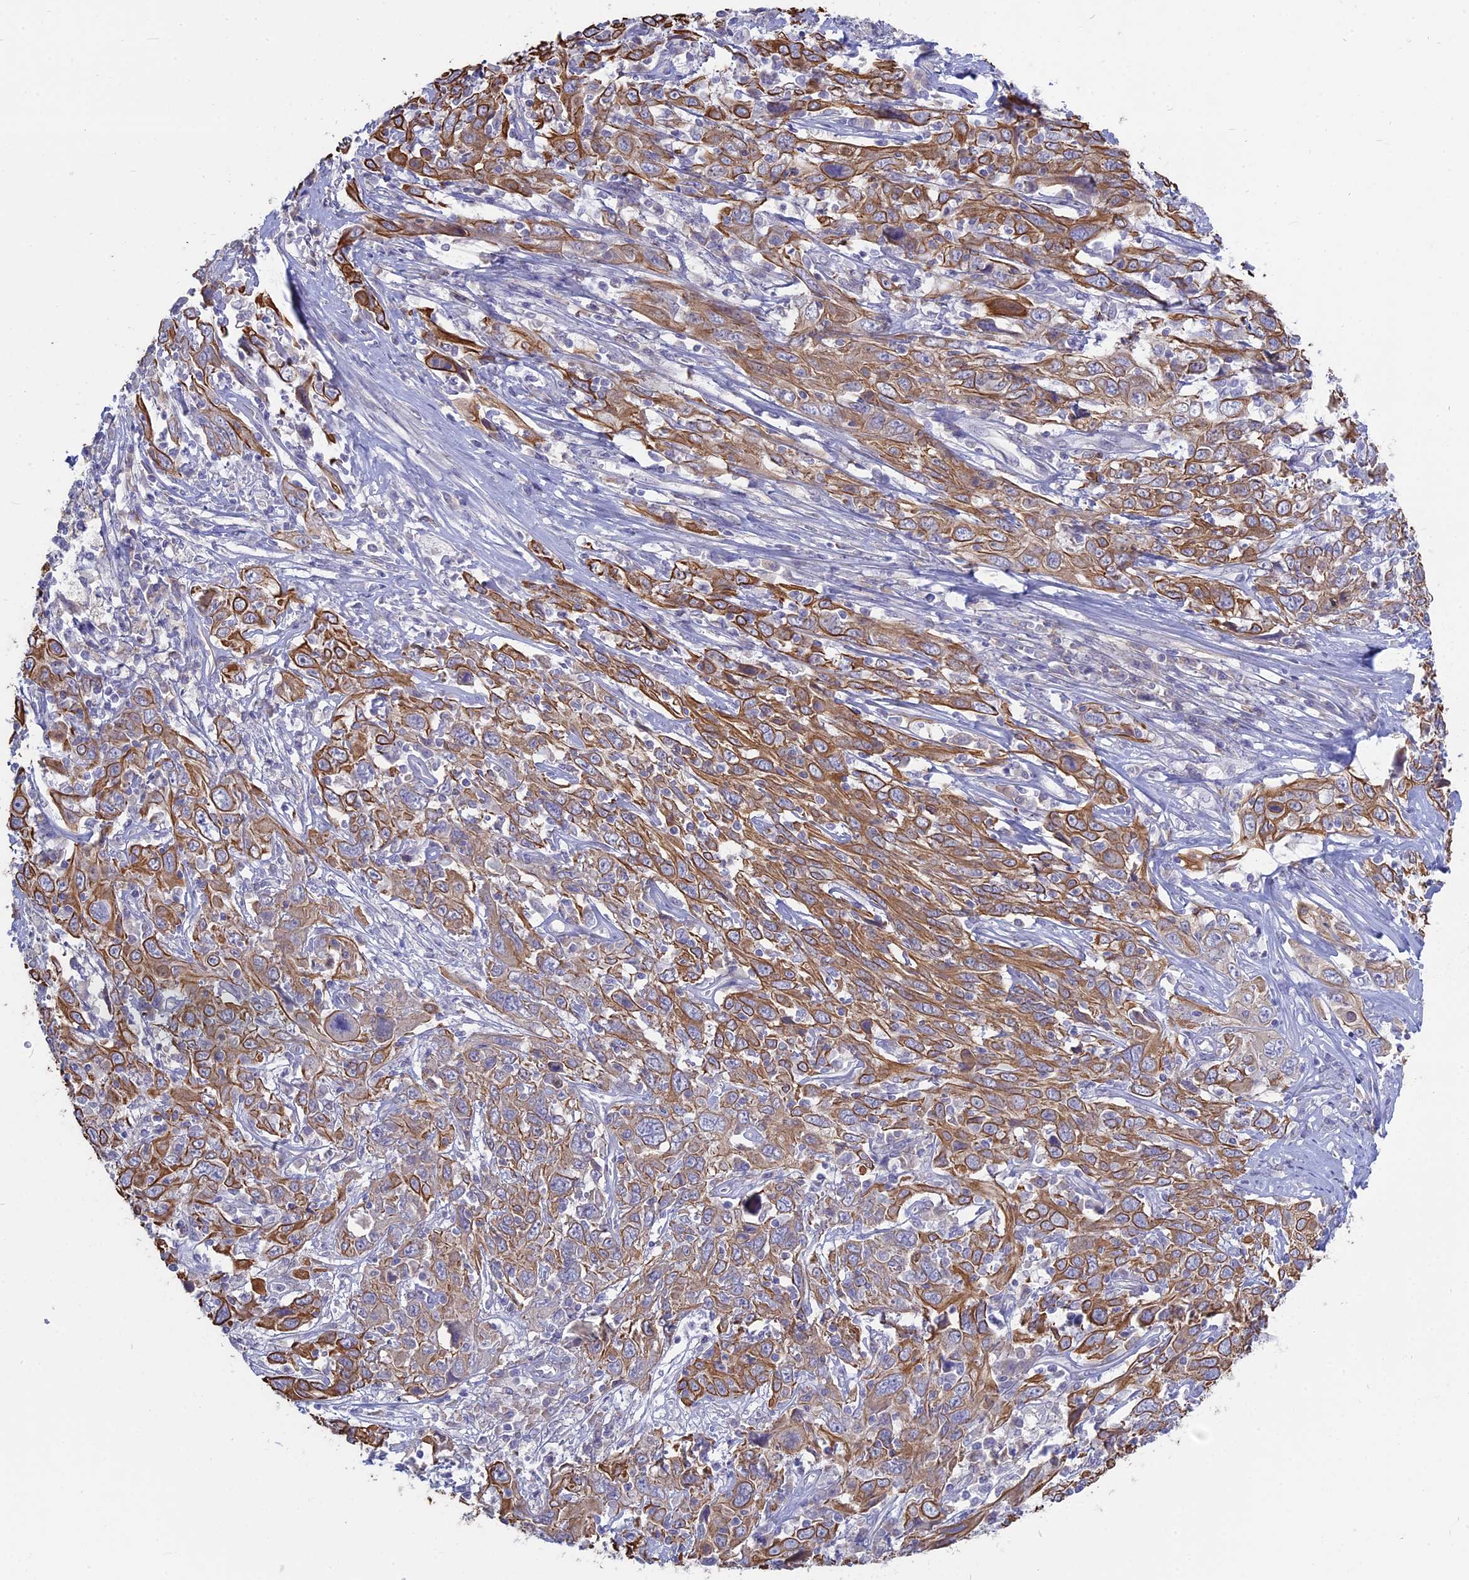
{"staining": {"intensity": "moderate", "quantity": ">75%", "location": "cytoplasmic/membranous"}, "tissue": "cervical cancer", "cell_type": "Tumor cells", "image_type": "cancer", "snomed": [{"axis": "morphology", "description": "Squamous cell carcinoma, NOS"}, {"axis": "topography", "description": "Cervix"}], "caption": "Protein expression by IHC shows moderate cytoplasmic/membranous staining in approximately >75% of tumor cells in cervical squamous cell carcinoma. Immunohistochemistry (ihc) stains the protein of interest in brown and the nuclei are stained blue.", "gene": "MYO5B", "patient": {"sex": "female", "age": 46}}